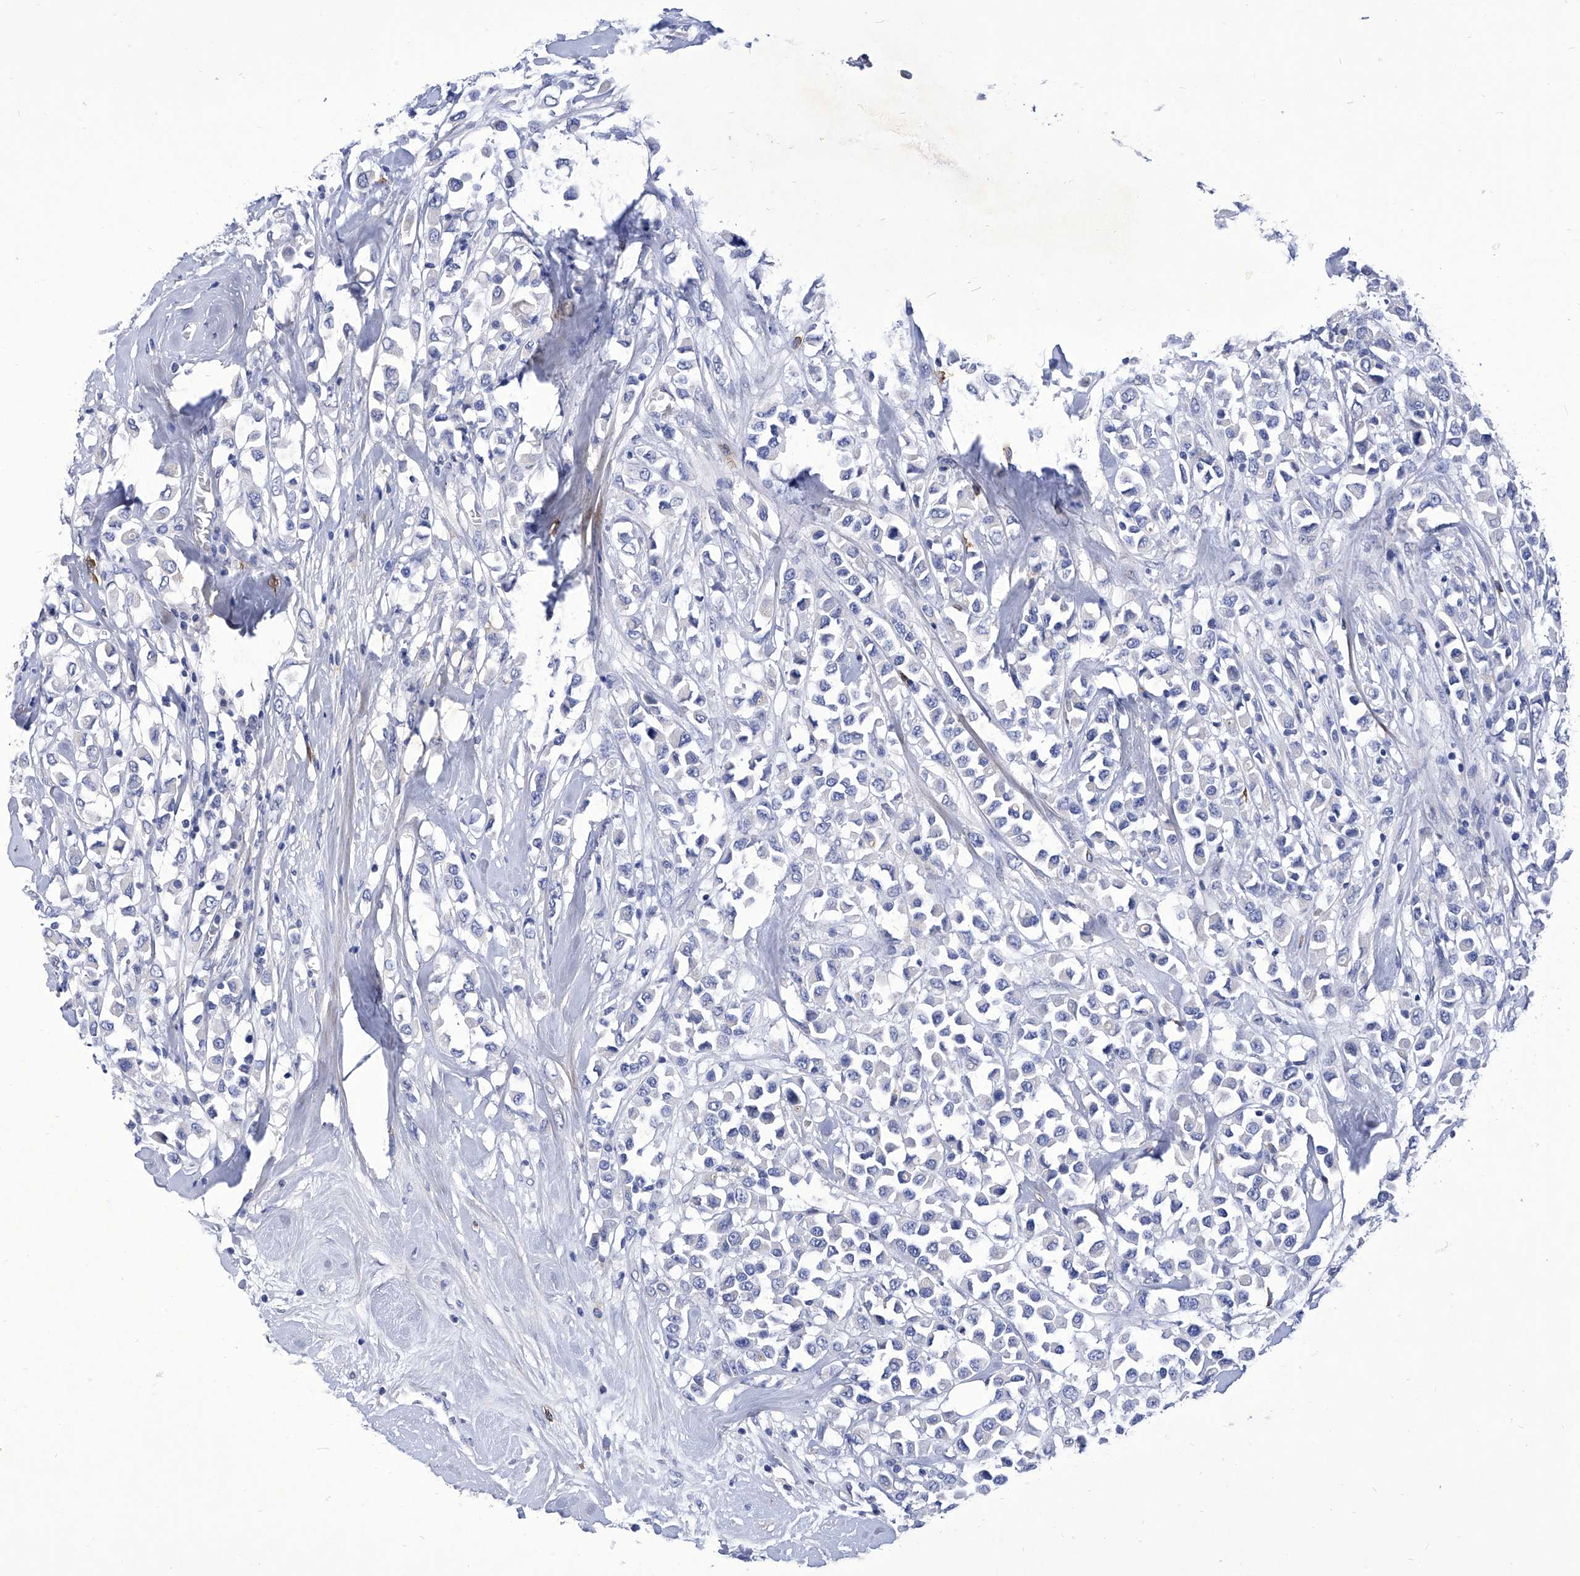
{"staining": {"intensity": "negative", "quantity": "none", "location": "none"}, "tissue": "breast cancer", "cell_type": "Tumor cells", "image_type": "cancer", "snomed": [{"axis": "morphology", "description": "Duct carcinoma"}, {"axis": "topography", "description": "Breast"}], "caption": "Image shows no protein positivity in tumor cells of intraductal carcinoma (breast) tissue.", "gene": "IFNL2", "patient": {"sex": "female", "age": 61}}